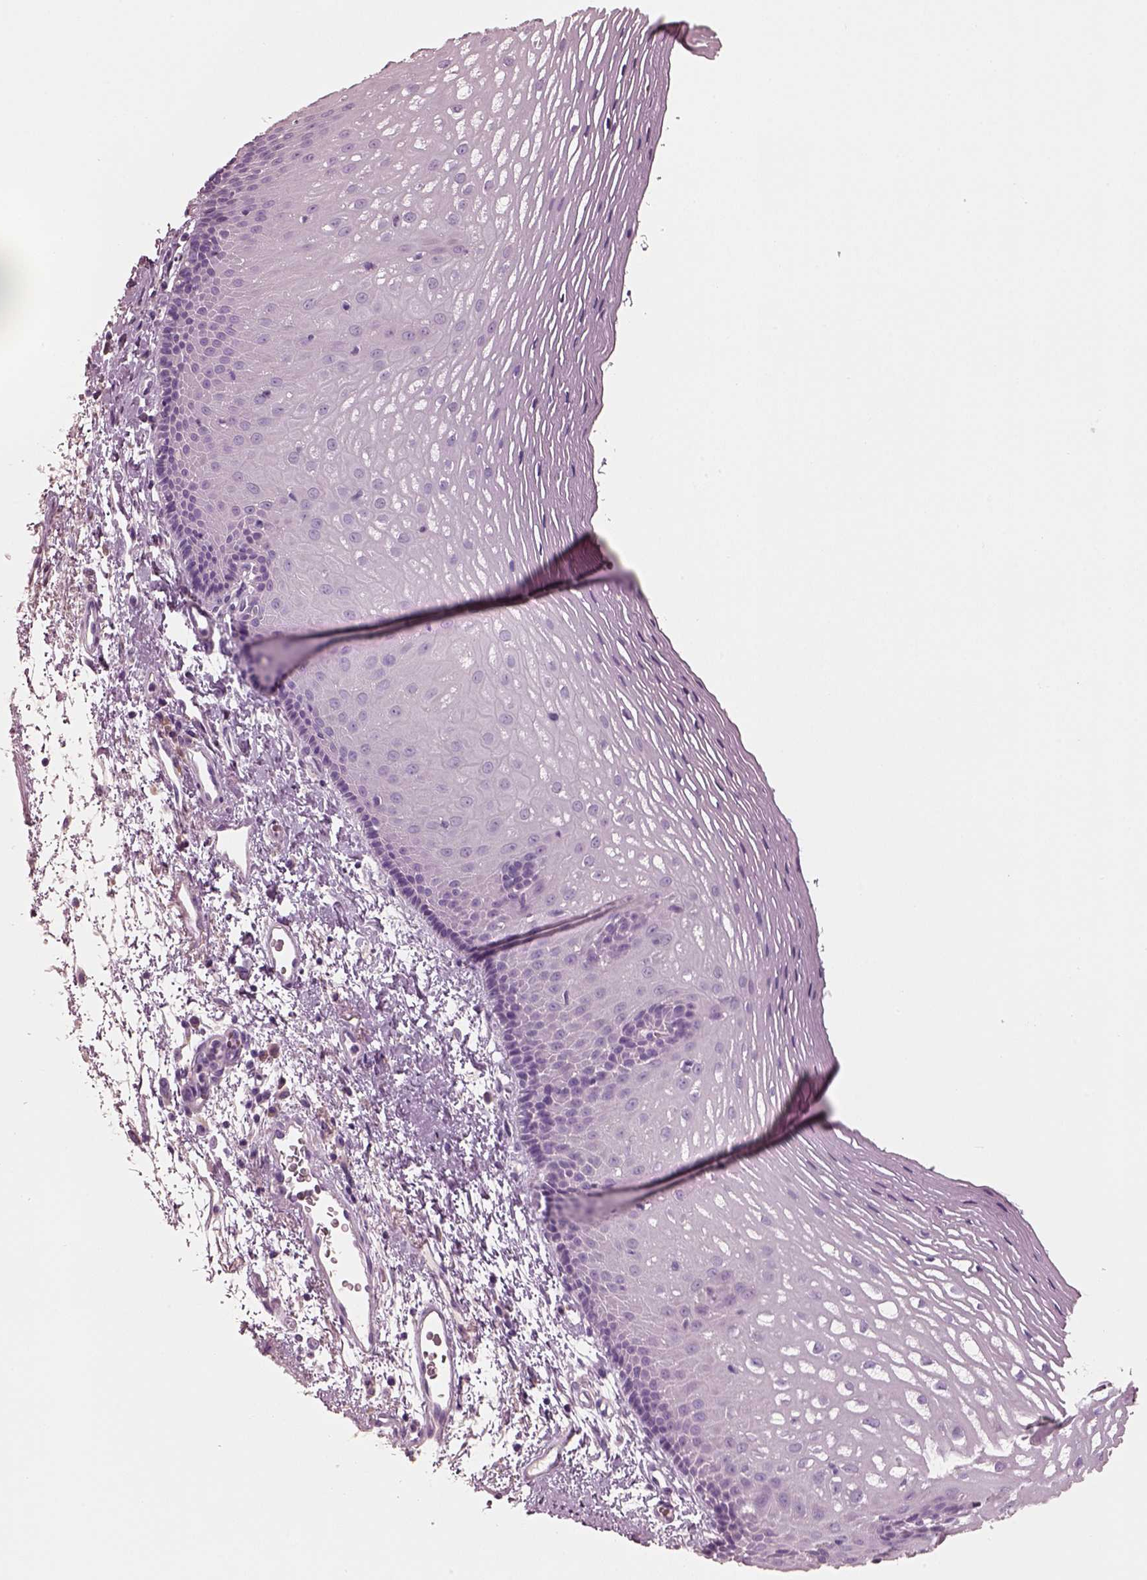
{"staining": {"intensity": "negative", "quantity": "none", "location": "none"}, "tissue": "esophagus", "cell_type": "Squamous epithelial cells", "image_type": "normal", "snomed": [{"axis": "morphology", "description": "Normal tissue, NOS"}, {"axis": "topography", "description": "Esophagus"}], "caption": "This is a micrograph of IHC staining of benign esophagus, which shows no expression in squamous epithelial cells. Nuclei are stained in blue.", "gene": "PNOC", "patient": {"sex": "male", "age": 76}}